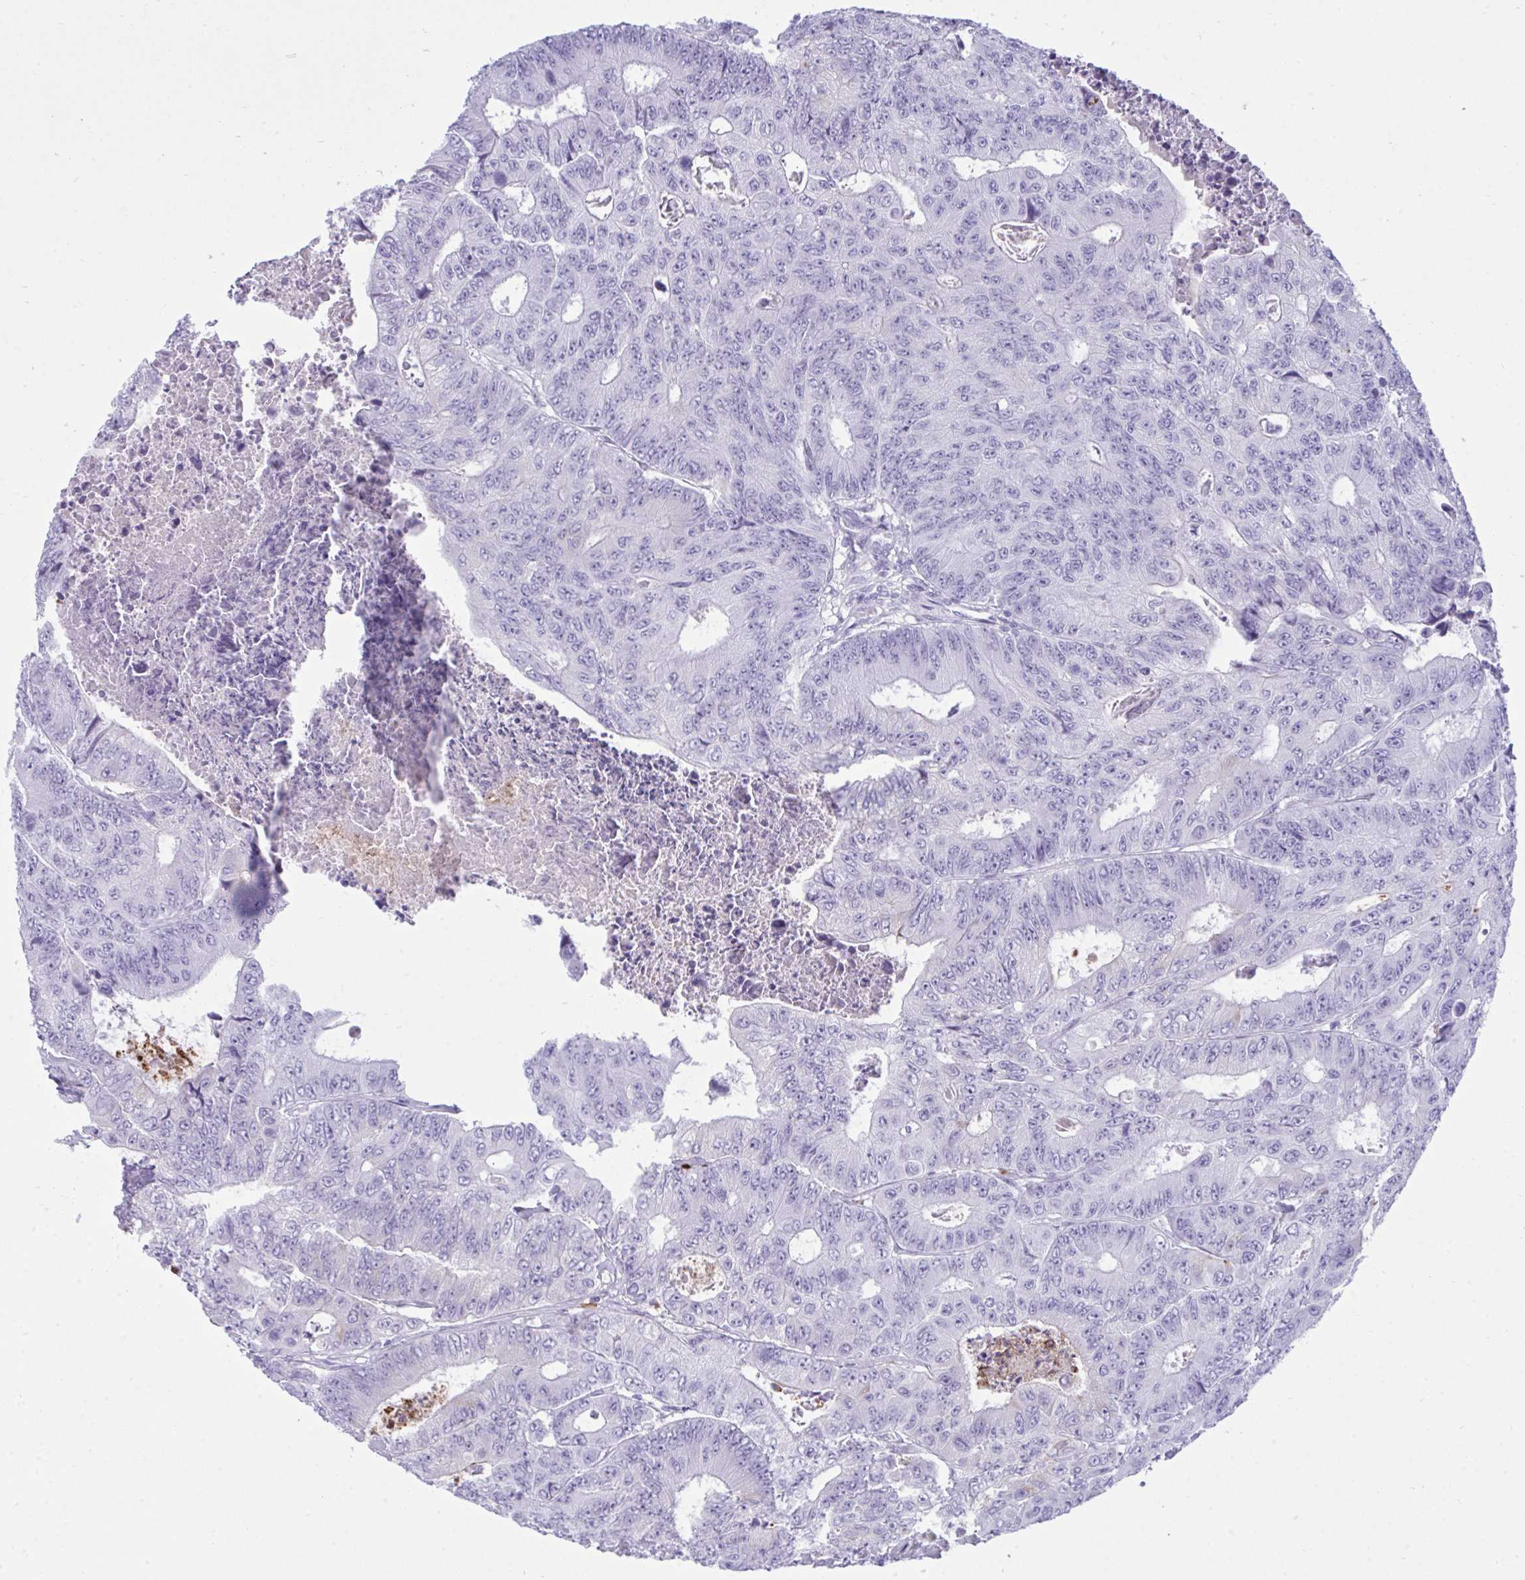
{"staining": {"intensity": "negative", "quantity": "none", "location": "none"}, "tissue": "colorectal cancer", "cell_type": "Tumor cells", "image_type": "cancer", "snomed": [{"axis": "morphology", "description": "Adenocarcinoma, NOS"}, {"axis": "topography", "description": "Colon"}], "caption": "The micrograph displays no staining of tumor cells in colorectal adenocarcinoma.", "gene": "ARHGAP42", "patient": {"sex": "female", "age": 48}}